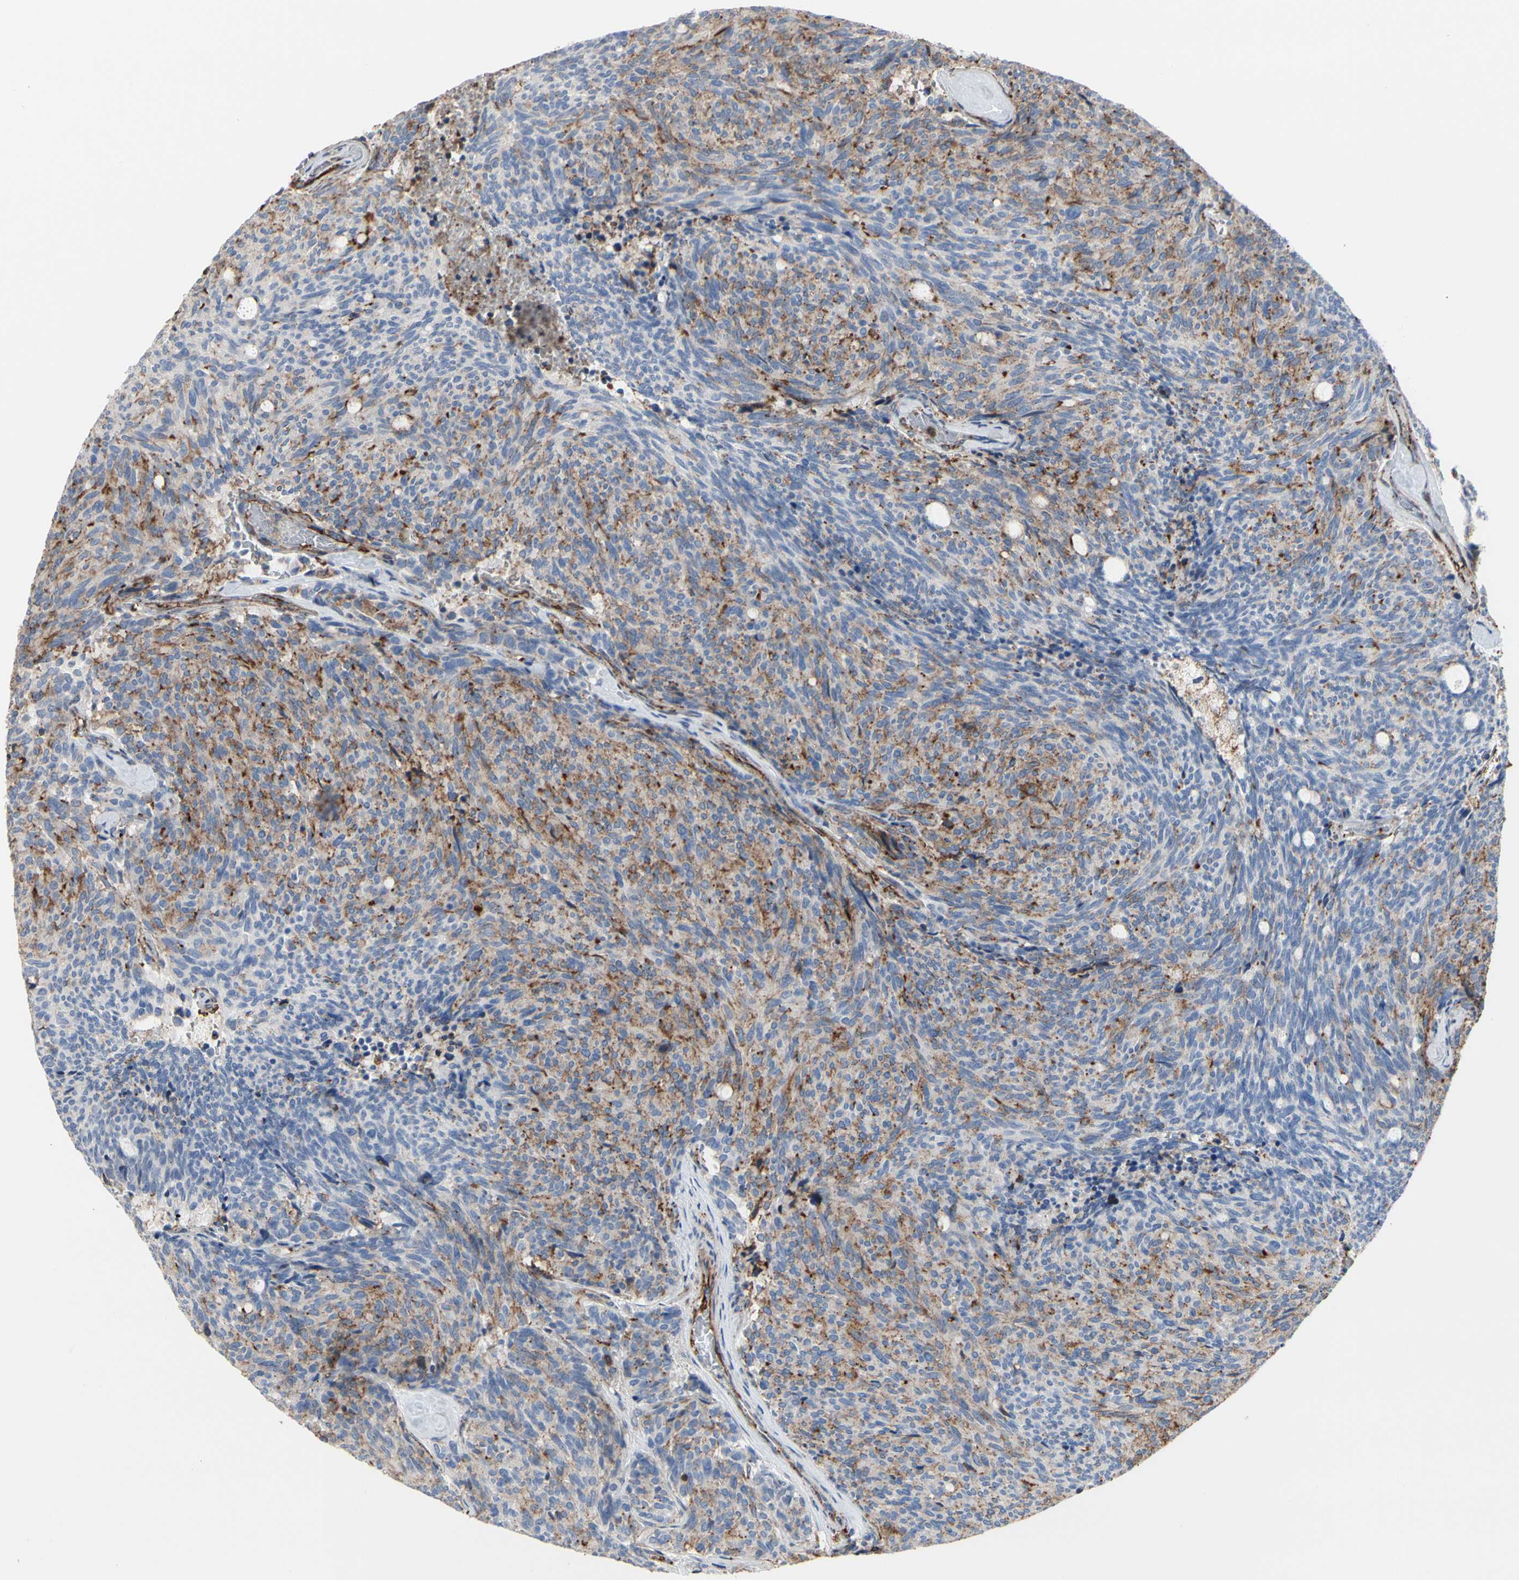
{"staining": {"intensity": "weak", "quantity": "25%-75%", "location": "cytoplasmic/membranous"}, "tissue": "carcinoid", "cell_type": "Tumor cells", "image_type": "cancer", "snomed": [{"axis": "morphology", "description": "Carcinoid, malignant, NOS"}, {"axis": "topography", "description": "Pancreas"}], "caption": "Carcinoid (malignant) tissue displays weak cytoplasmic/membranous expression in approximately 25%-75% of tumor cells", "gene": "ANXA6", "patient": {"sex": "female", "age": 54}}